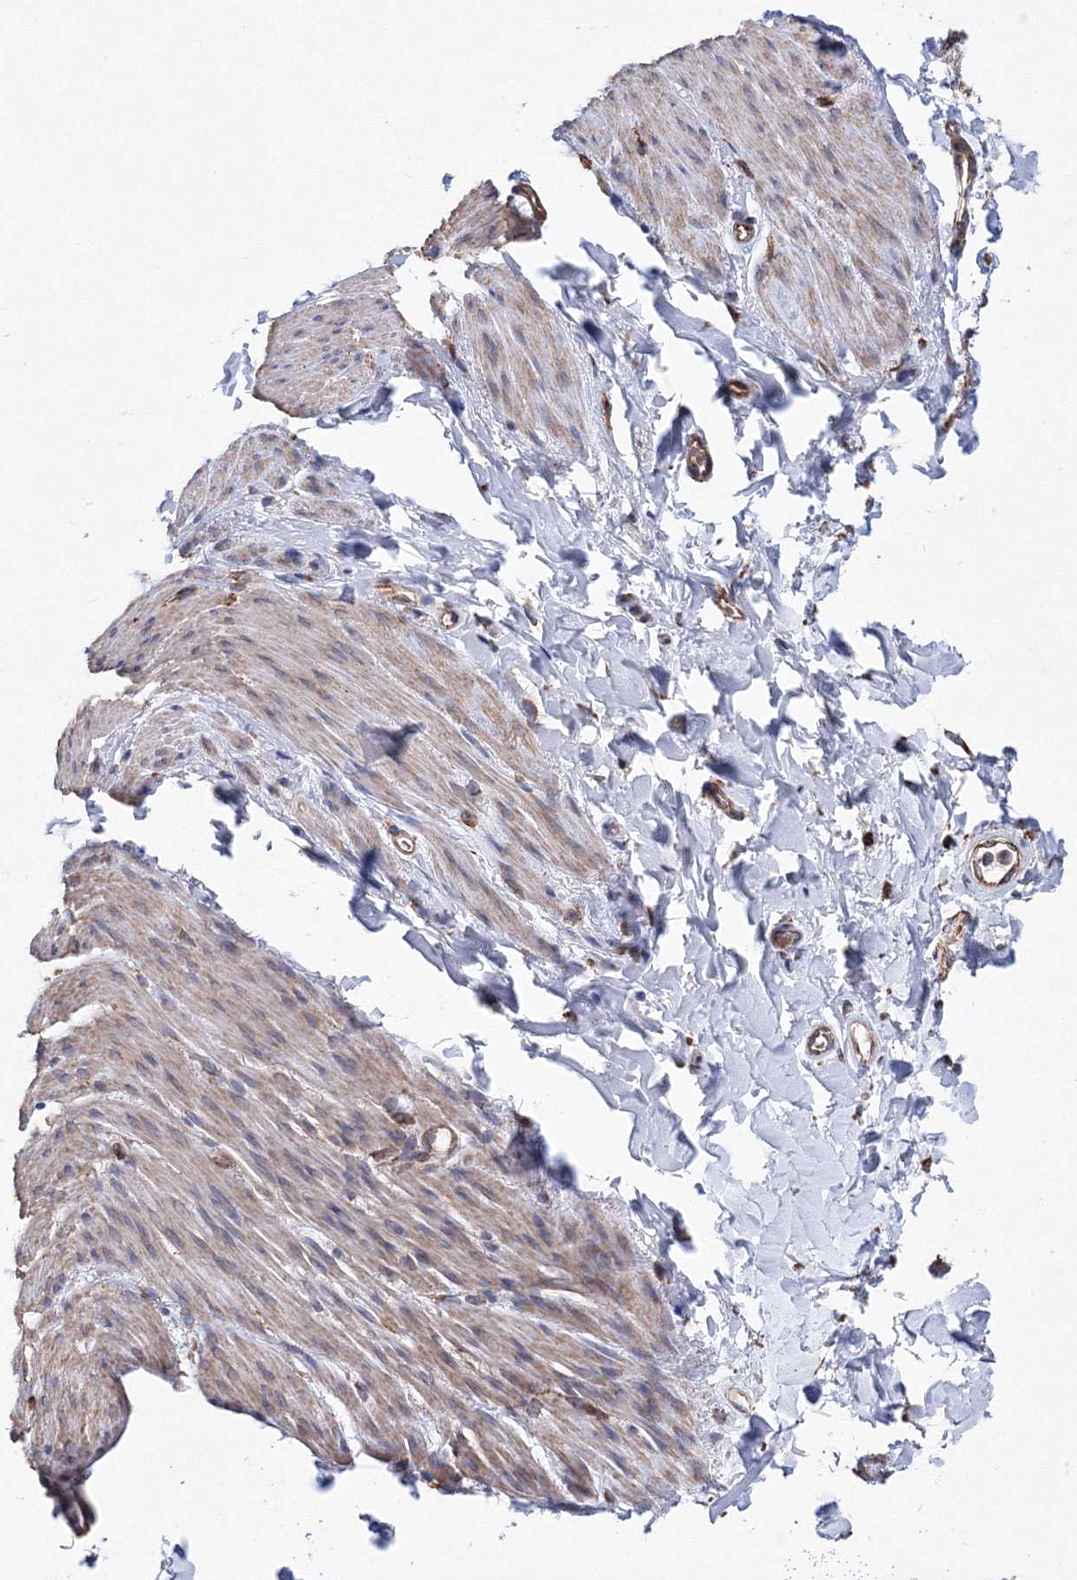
{"staining": {"intensity": "negative", "quantity": "none", "location": "none"}, "tissue": "adipose tissue", "cell_type": "Adipocytes", "image_type": "normal", "snomed": [{"axis": "morphology", "description": "Normal tissue, NOS"}, {"axis": "topography", "description": "Colon"}, {"axis": "topography", "description": "Peripheral nerve tissue"}], "caption": "Immunohistochemistry (IHC) micrograph of normal human adipose tissue stained for a protein (brown), which displays no positivity in adipocytes. Nuclei are stained in blue.", "gene": "VPS8", "patient": {"sex": "female", "age": 61}}